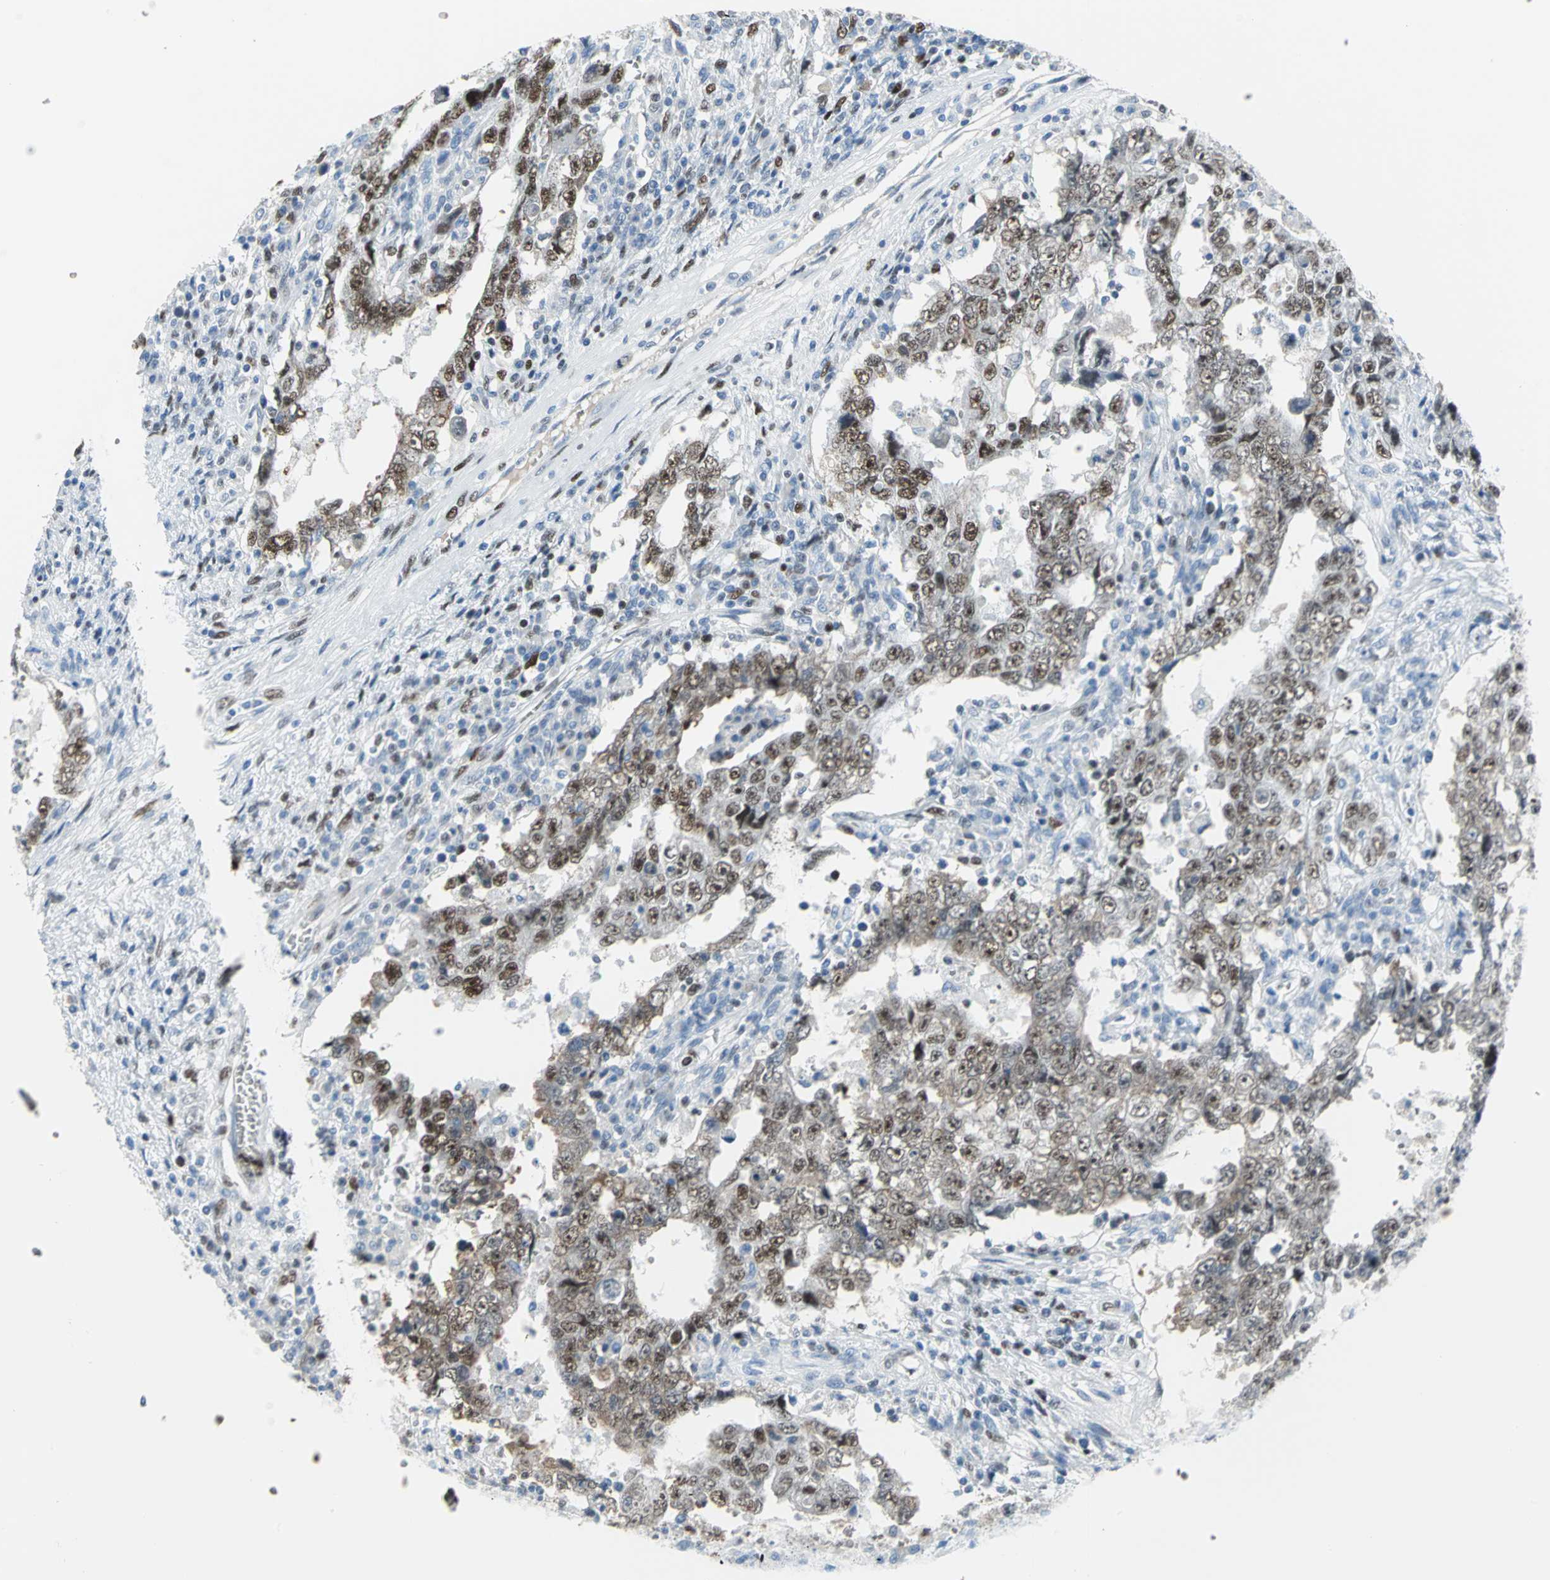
{"staining": {"intensity": "moderate", "quantity": ">75%", "location": "cytoplasmic/membranous,nuclear"}, "tissue": "testis cancer", "cell_type": "Tumor cells", "image_type": "cancer", "snomed": [{"axis": "morphology", "description": "Carcinoma, Embryonal, NOS"}, {"axis": "topography", "description": "Testis"}], "caption": "A brown stain shows moderate cytoplasmic/membranous and nuclear positivity of a protein in testis cancer (embryonal carcinoma) tumor cells.", "gene": "MCM3", "patient": {"sex": "male", "age": 26}}